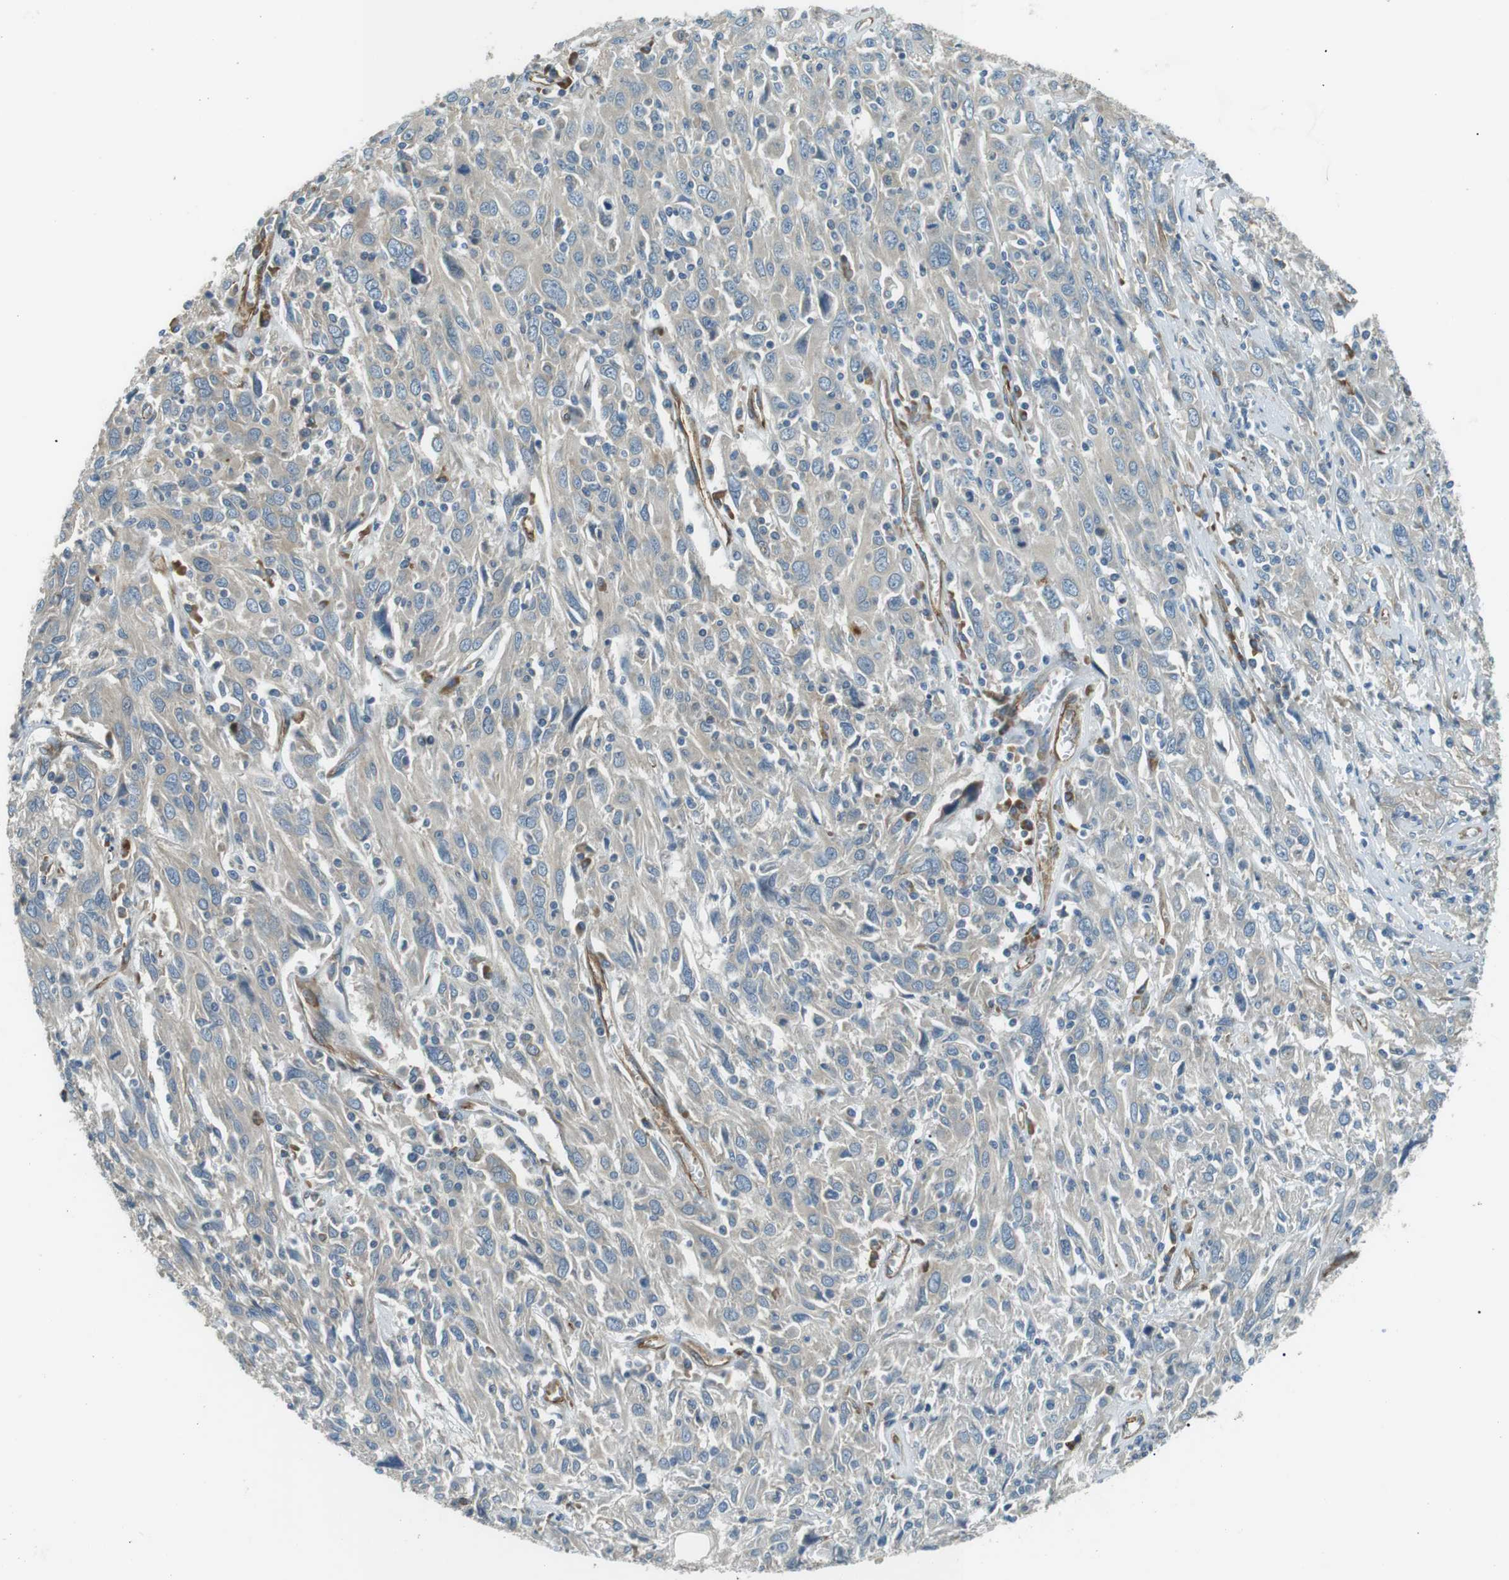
{"staining": {"intensity": "negative", "quantity": "none", "location": "none"}, "tissue": "cervical cancer", "cell_type": "Tumor cells", "image_type": "cancer", "snomed": [{"axis": "morphology", "description": "Squamous cell carcinoma, NOS"}, {"axis": "topography", "description": "Cervix"}], "caption": "Cervical cancer was stained to show a protein in brown. There is no significant positivity in tumor cells.", "gene": "ODR4", "patient": {"sex": "female", "age": 46}}